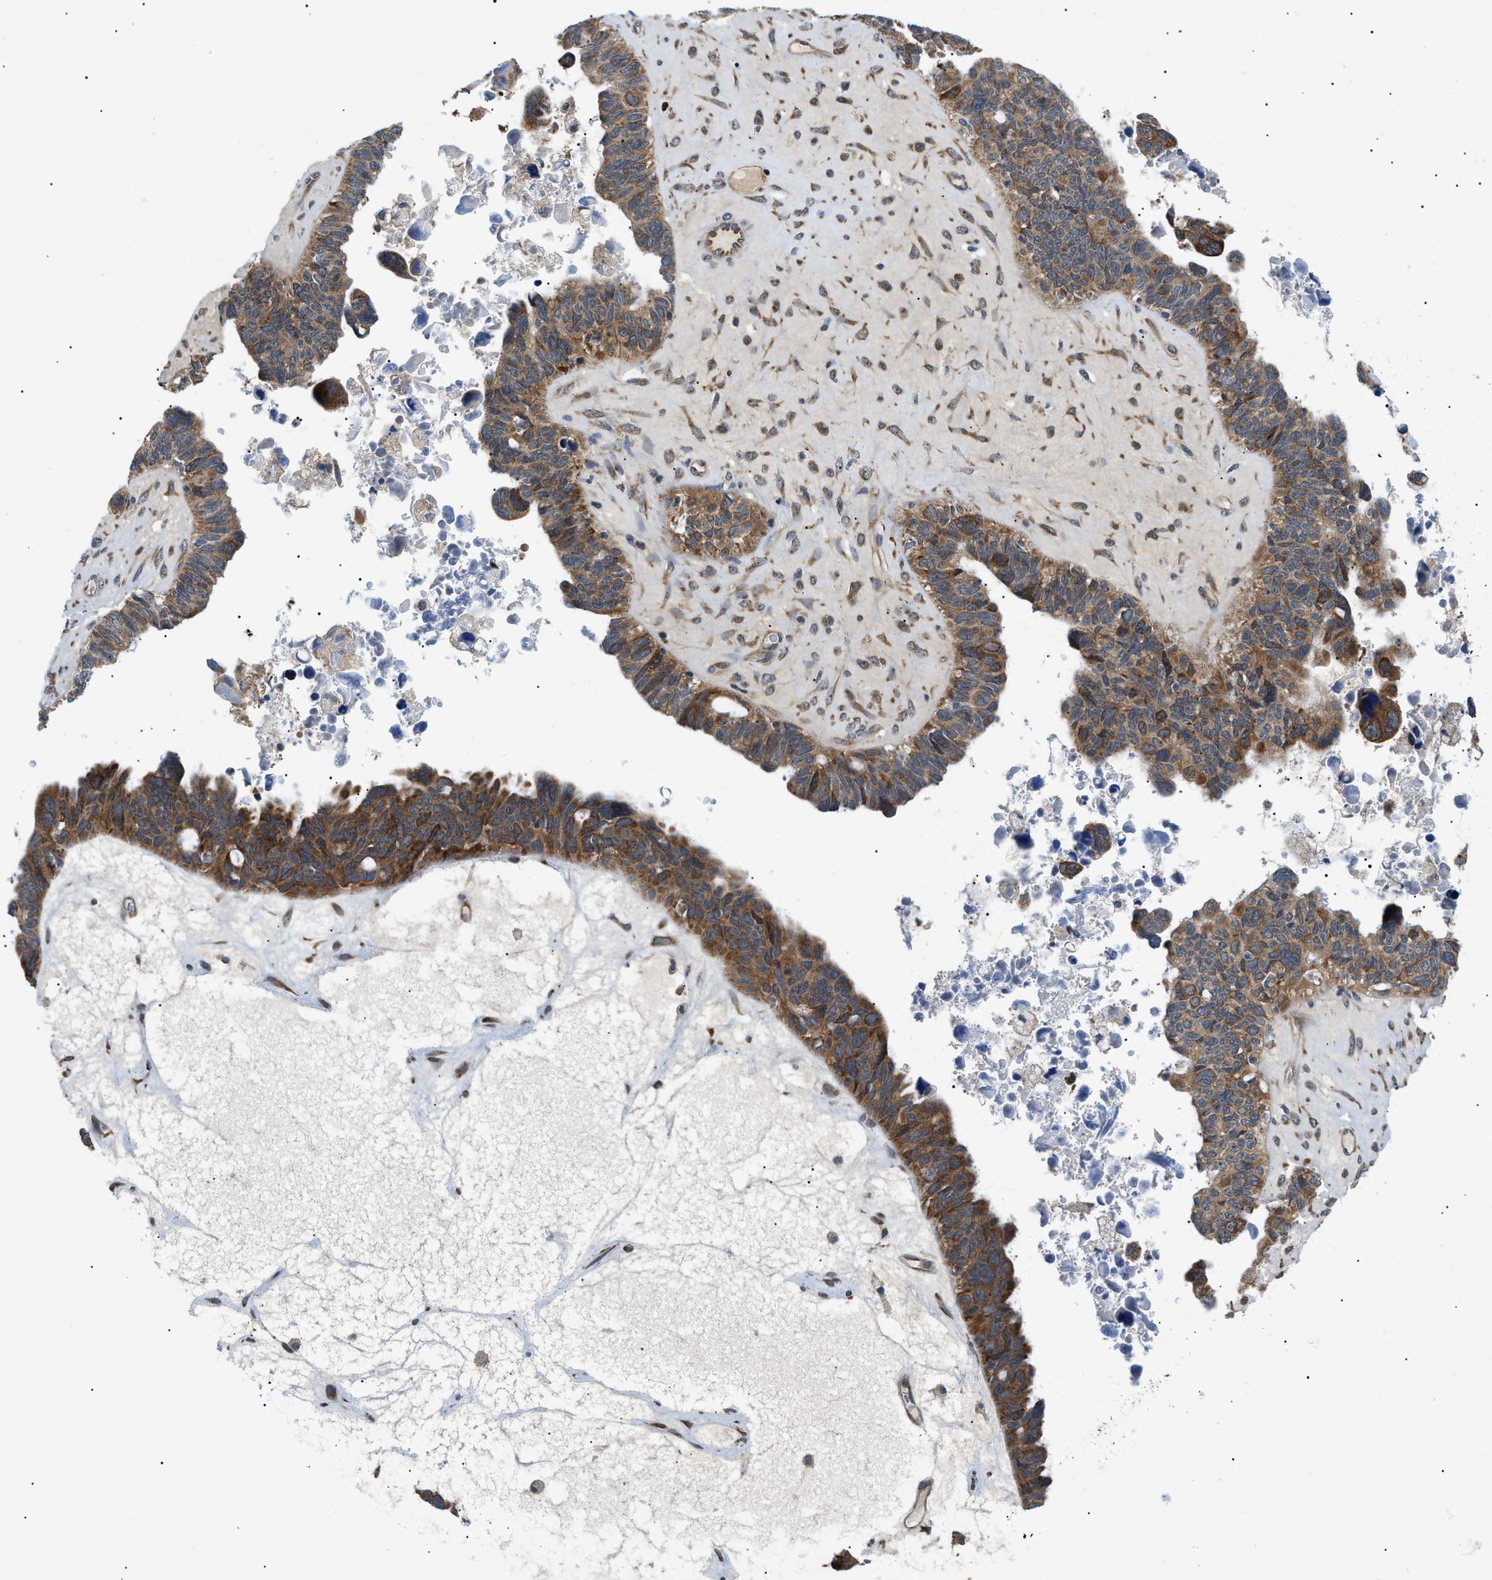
{"staining": {"intensity": "moderate", "quantity": ">75%", "location": "cytoplasmic/membranous"}, "tissue": "ovarian cancer", "cell_type": "Tumor cells", "image_type": "cancer", "snomed": [{"axis": "morphology", "description": "Cystadenocarcinoma, serous, NOS"}, {"axis": "topography", "description": "Ovary"}], "caption": "Ovarian serous cystadenocarcinoma stained with a protein marker displays moderate staining in tumor cells.", "gene": "SRPK1", "patient": {"sex": "female", "age": 79}}